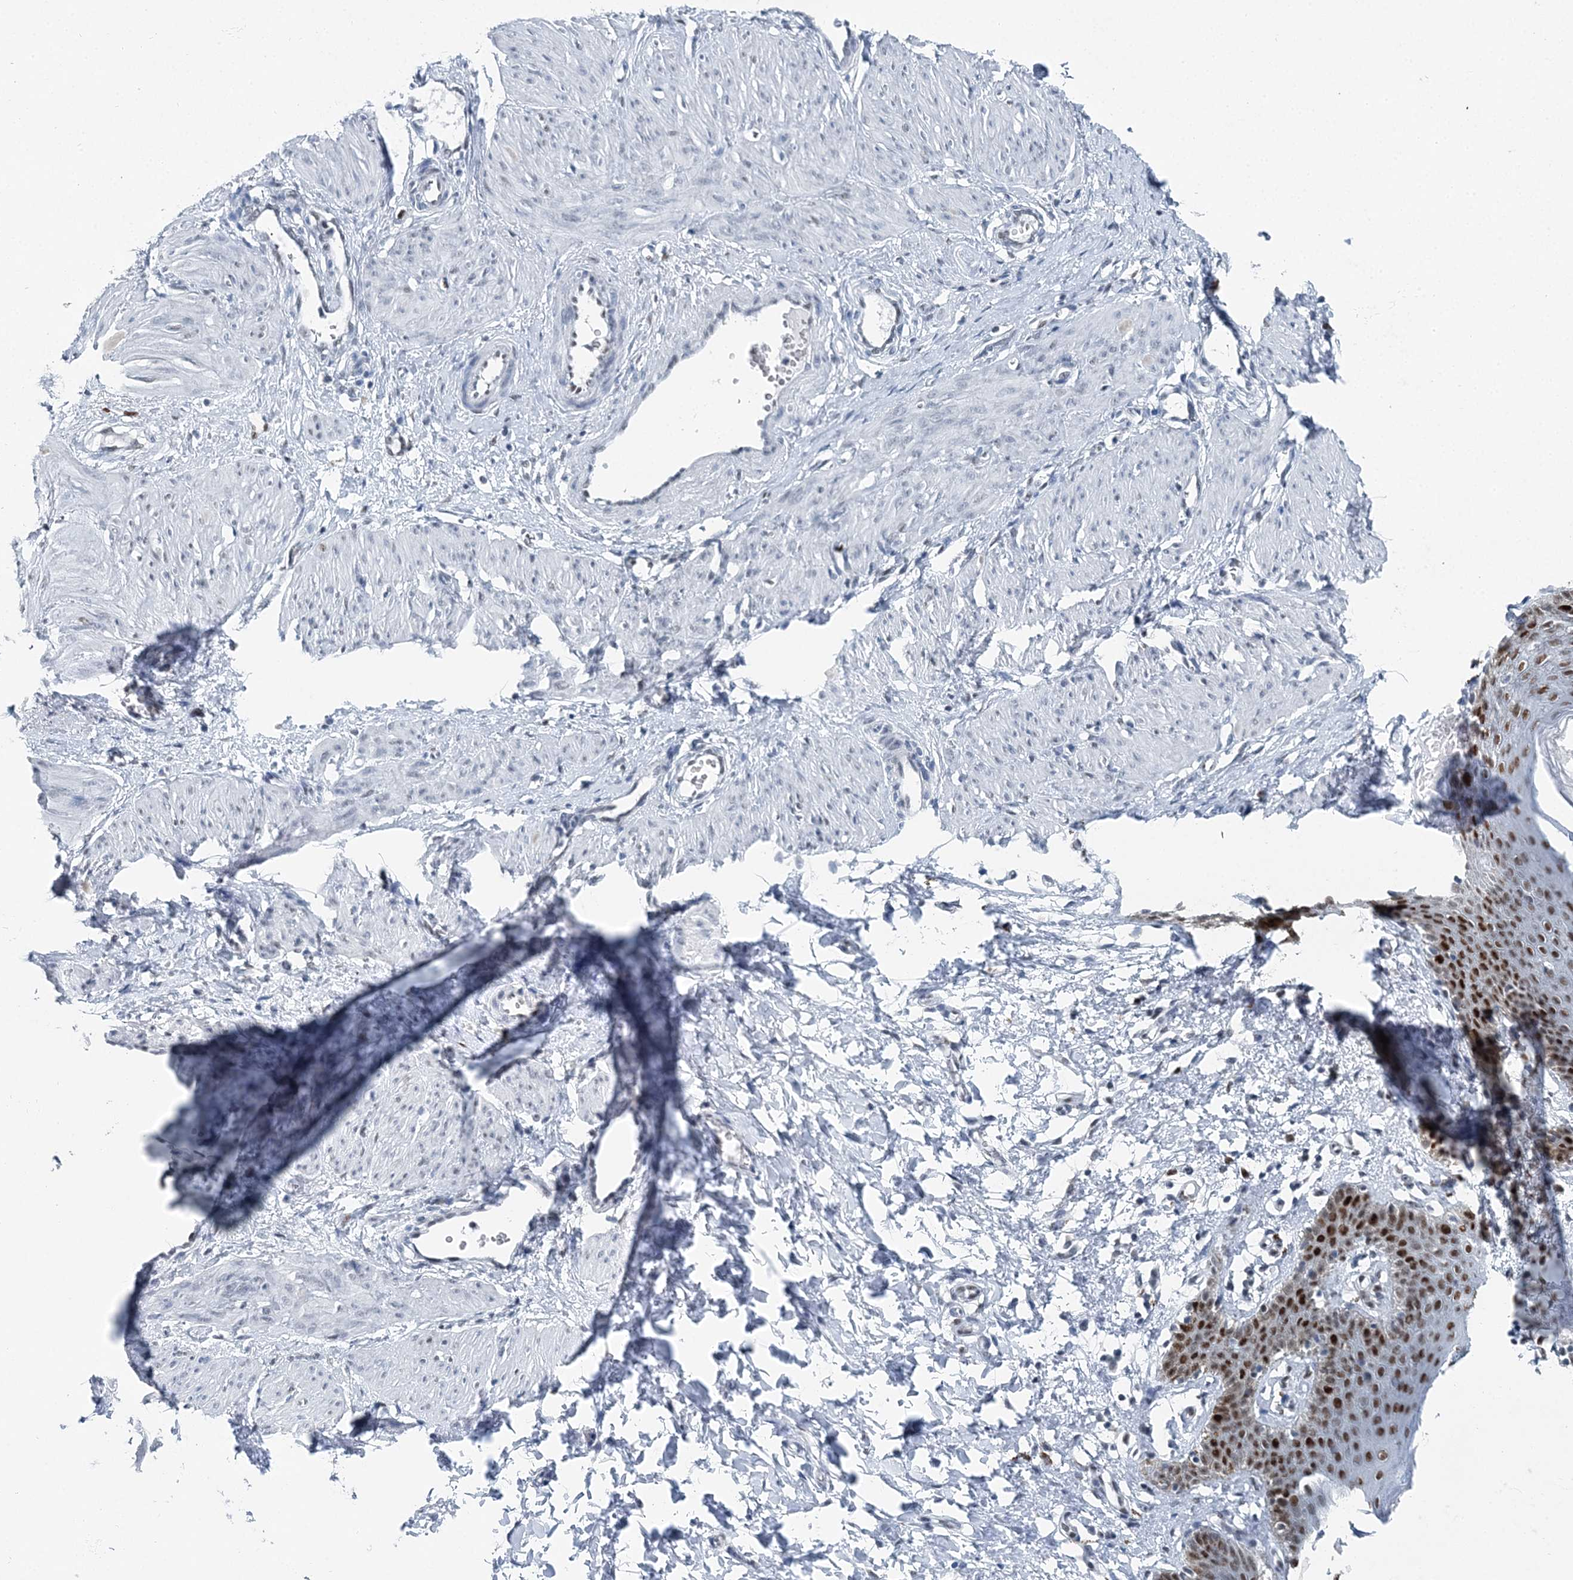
{"staining": {"intensity": "negative", "quantity": "none", "location": "none"}, "tissue": "smooth muscle", "cell_type": "Smooth muscle cells", "image_type": "normal", "snomed": [{"axis": "morphology", "description": "Normal tissue, NOS"}, {"axis": "topography", "description": "Endometrium"}], "caption": "DAB immunohistochemical staining of benign human smooth muscle exhibits no significant expression in smooth muscle cells.", "gene": "HAT1", "patient": {"sex": "female", "age": 33}}